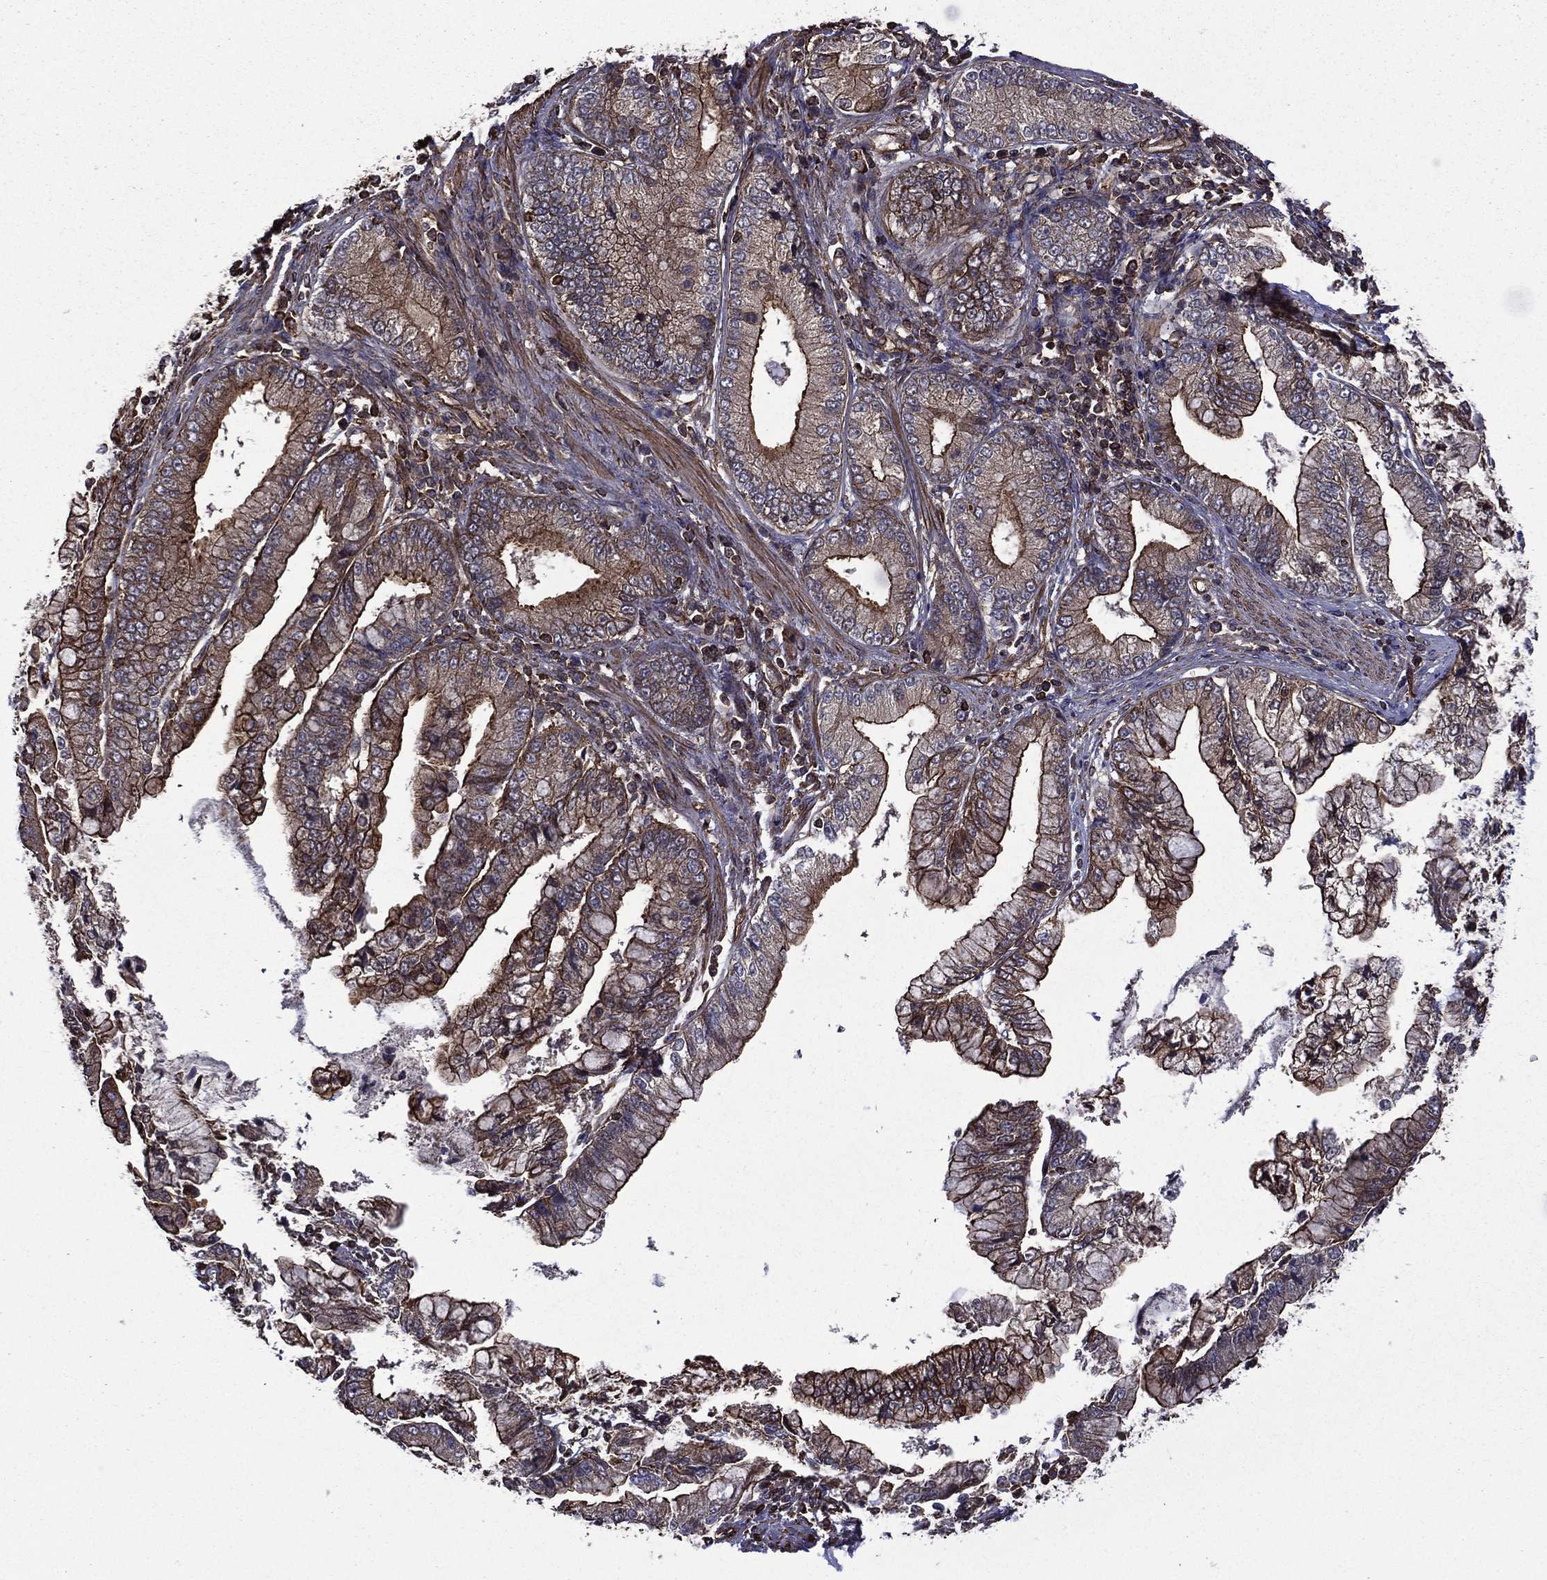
{"staining": {"intensity": "strong", "quantity": "25%-75%", "location": "cytoplasmic/membranous"}, "tissue": "stomach cancer", "cell_type": "Tumor cells", "image_type": "cancer", "snomed": [{"axis": "morphology", "description": "Adenocarcinoma, NOS"}, {"axis": "topography", "description": "Stomach, upper"}], "caption": "Stomach adenocarcinoma was stained to show a protein in brown. There is high levels of strong cytoplasmic/membranous positivity in approximately 25%-75% of tumor cells.", "gene": "PLPP3", "patient": {"sex": "female", "age": 74}}